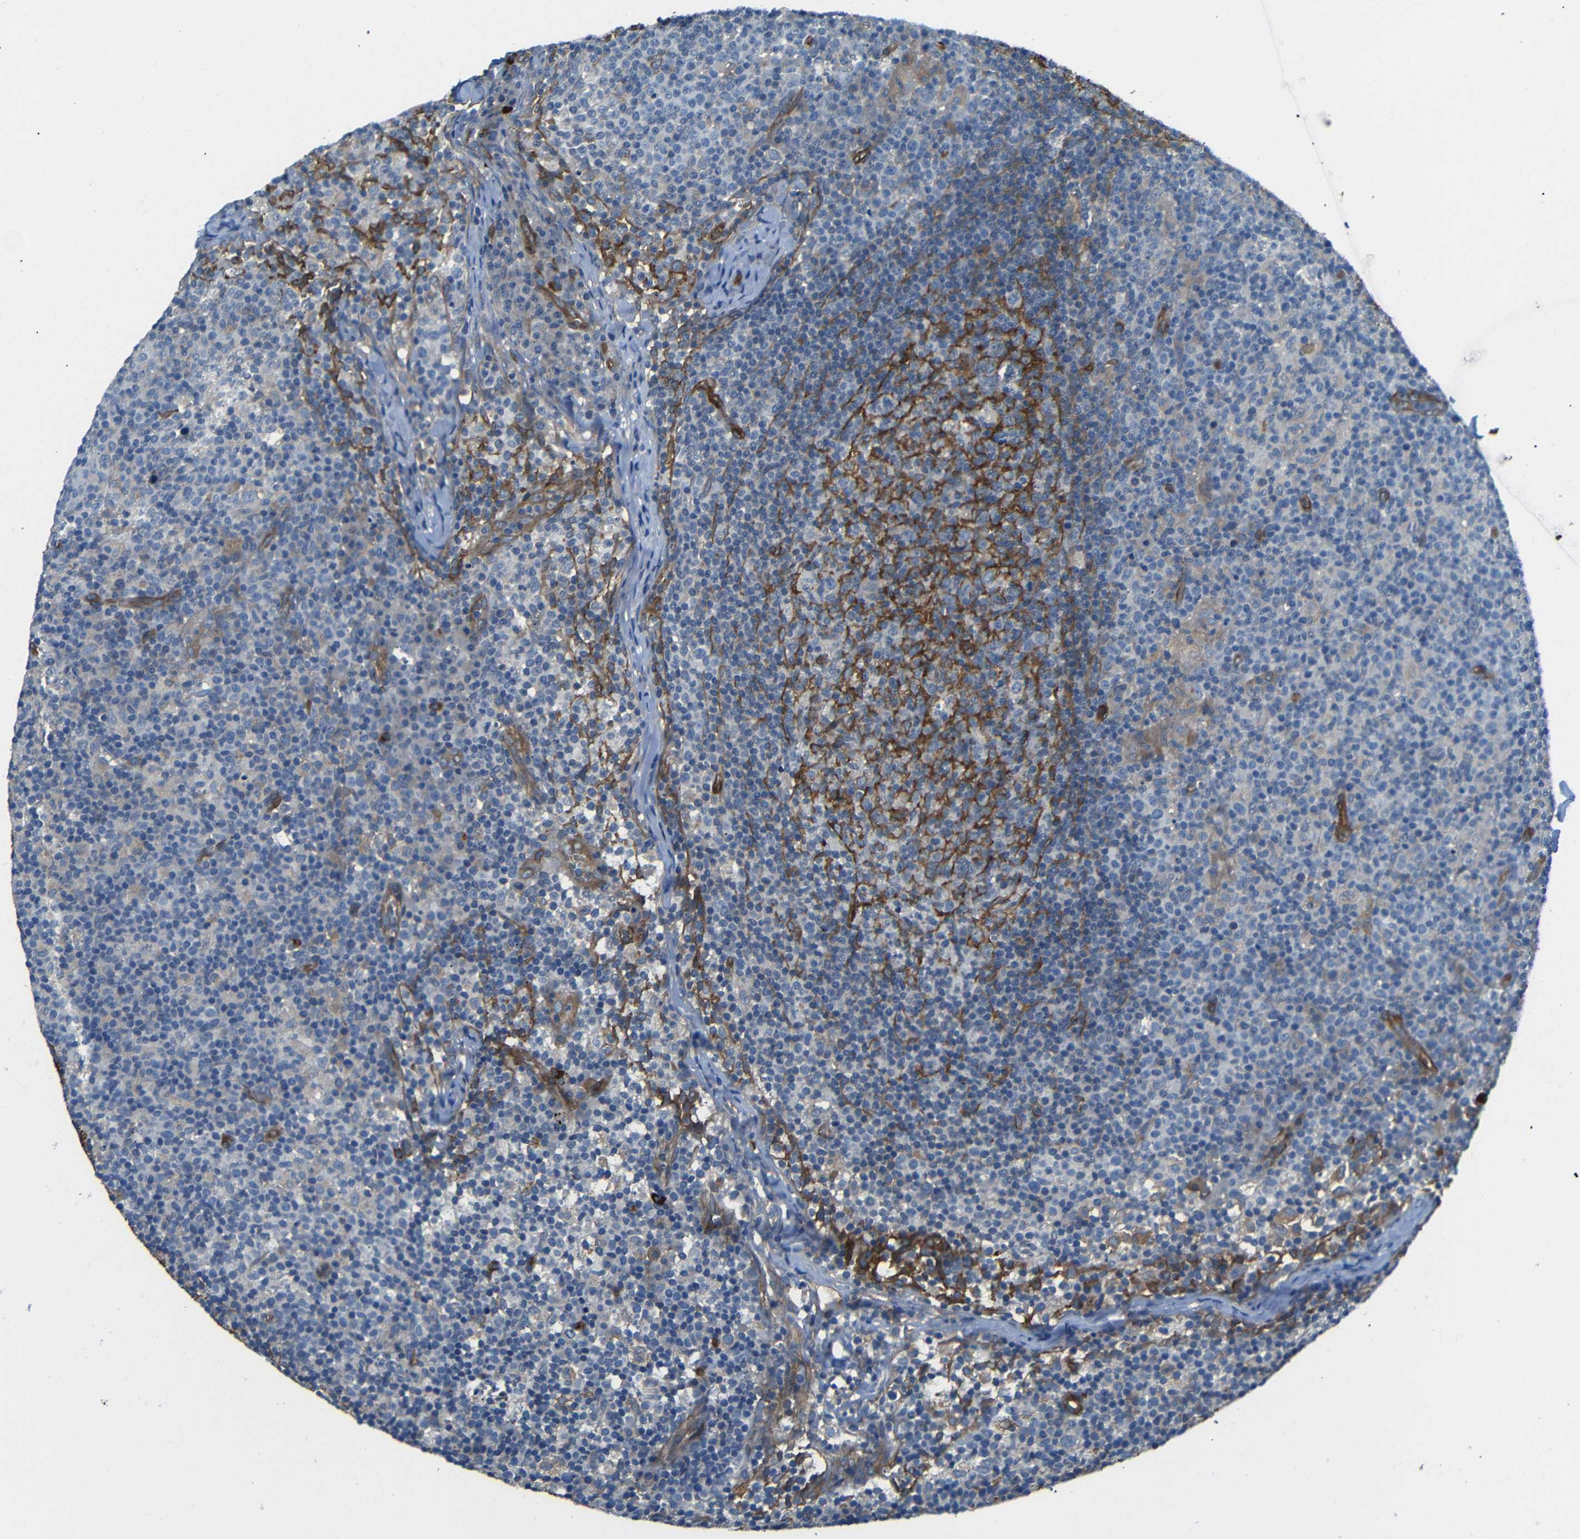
{"staining": {"intensity": "negative", "quantity": "none", "location": "none"}, "tissue": "lymph node", "cell_type": "Germinal center cells", "image_type": "normal", "snomed": [{"axis": "morphology", "description": "Normal tissue, NOS"}, {"axis": "morphology", "description": "Inflammation, NOS"}, {"axis": "topography", "description": "Lymph node"}], "caption": "Human lymph node stained for a protein using immunohistochemistry (IHC) demonstrates no positivity in germinal center cells.", "gene": "MYO1B", "patient": {"sex": "male", "age": 55}}